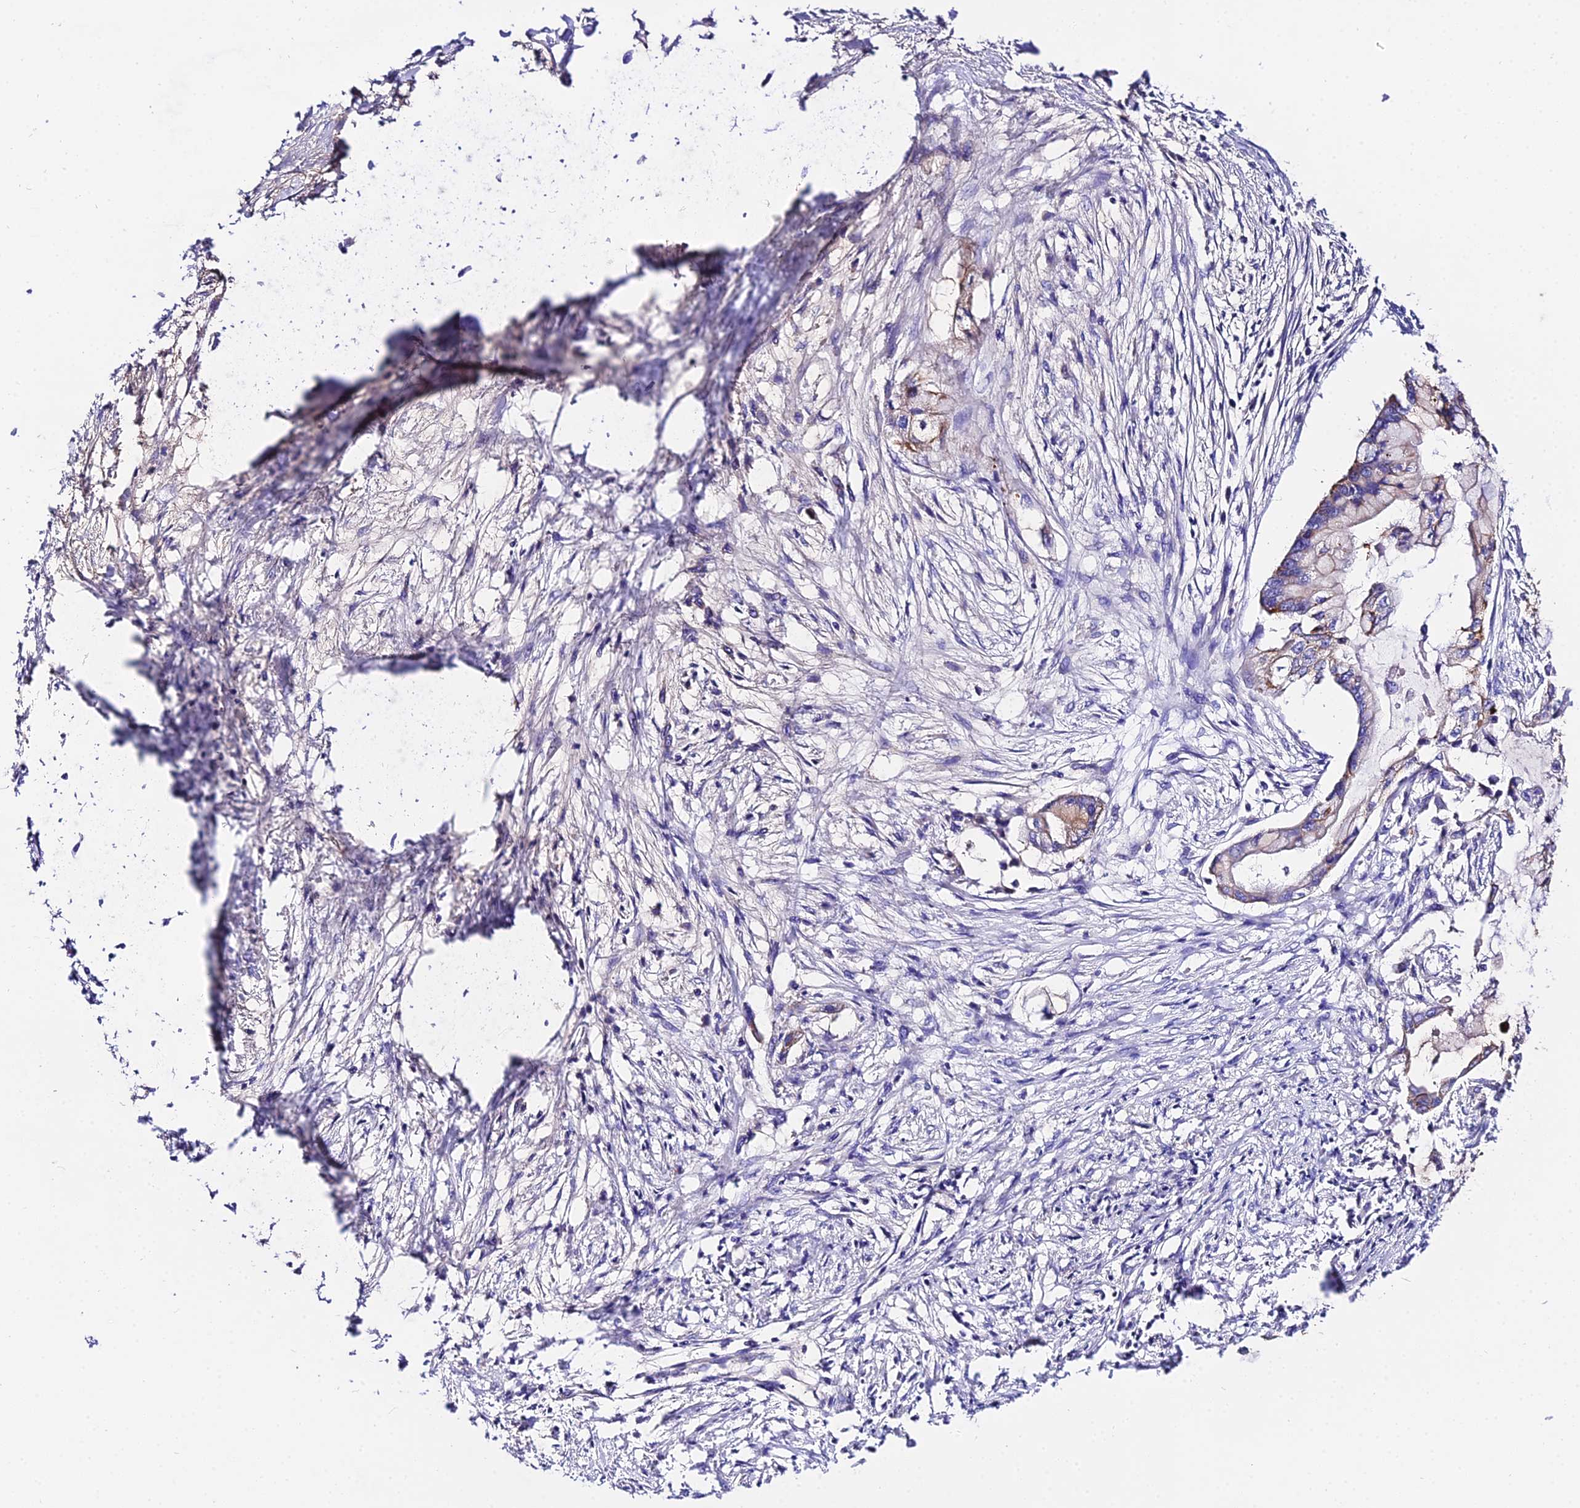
{"staining": {"intensity": "moderate", "quantity": "25%-75%", "location": "cytoplasmic/membranous"}, "tissue": "pancreatic cancer", "cell_type": "Tumor cells", "image_type": "cancer", "snomed": [{"axis": "morphology", "description": "Adenocarcinoma, NOS"}, {"axis": "topography", "description": "Pancreas"}], "caption": "Immunohistochemistry (IHC) of human pancreatic adenocarcinoma displays medium levels of moderate cytoplasmic/membranous positivity in approximately 25%-75% of tumor cells.", "gene": "DAW1", "patient": {"sex": "male", "age": 48}}